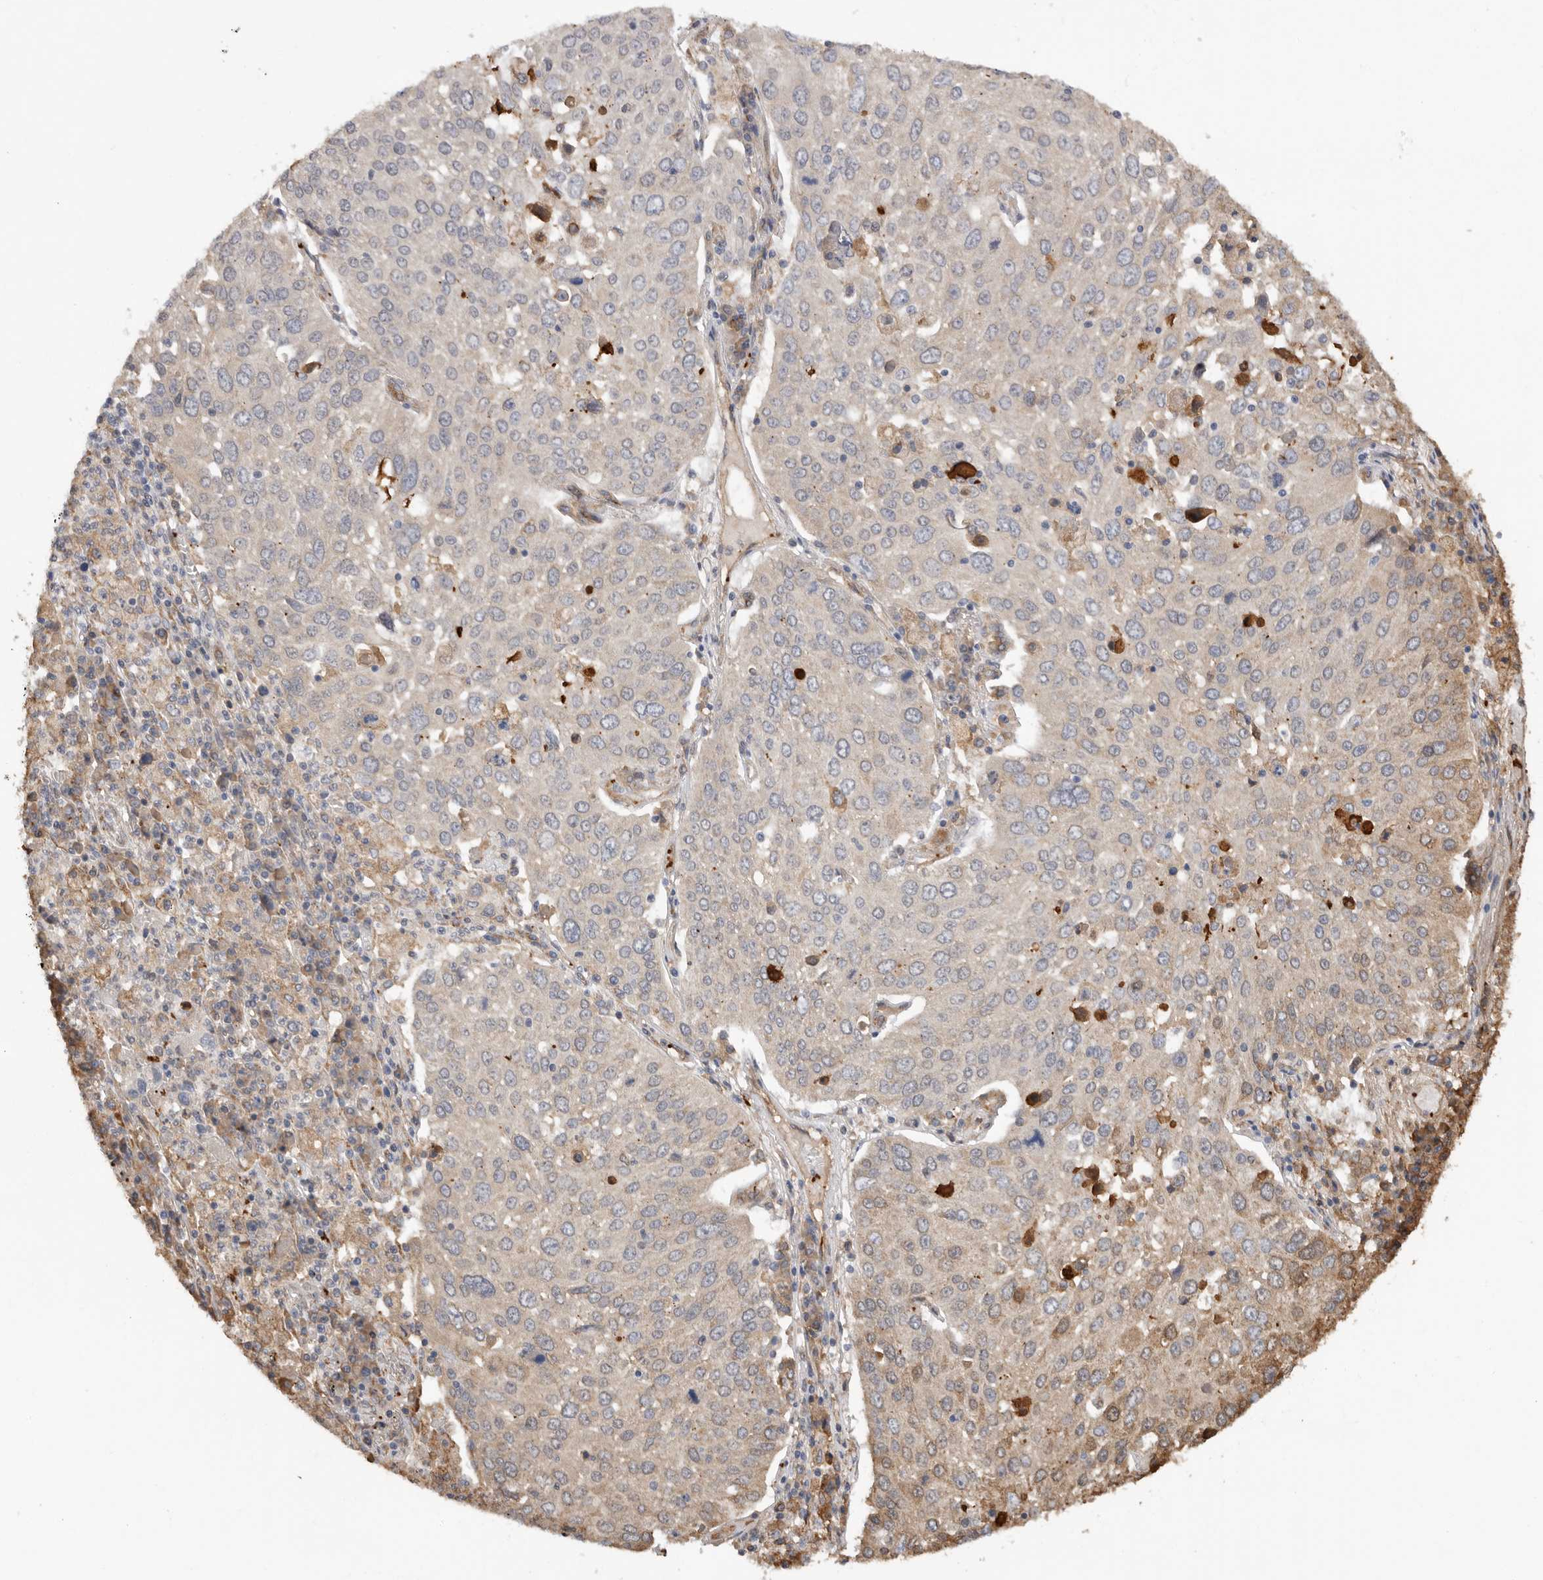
{"staining": {"intensity": "weak", "quantity": "<25%", "location": "cytoplasmic/membranous"}, "tissue": "lung cancer", "cell_type": "Tumor cells", "image_type": "cancer", "snomed": [{"axis": "morphology", "description": "Squamous cell carcinoma, NOS"}, {"axis": "topography", "description": "Lung"}], "caption": "IHC image of neoplastic tissue: lung squamous cell carcinoma stained with DAB (3,3'-diaminobenzidine) demonstrates no significant protein staining in tumor cells. Brightfield microscopy of IHC stained with DAB (3,3'-diaminobenzidine) (brown) and hematoxylin (blue), captured at high magnification.", "gene": "CDC42BPB", "patient": {"sex": "male", "age": 65}}